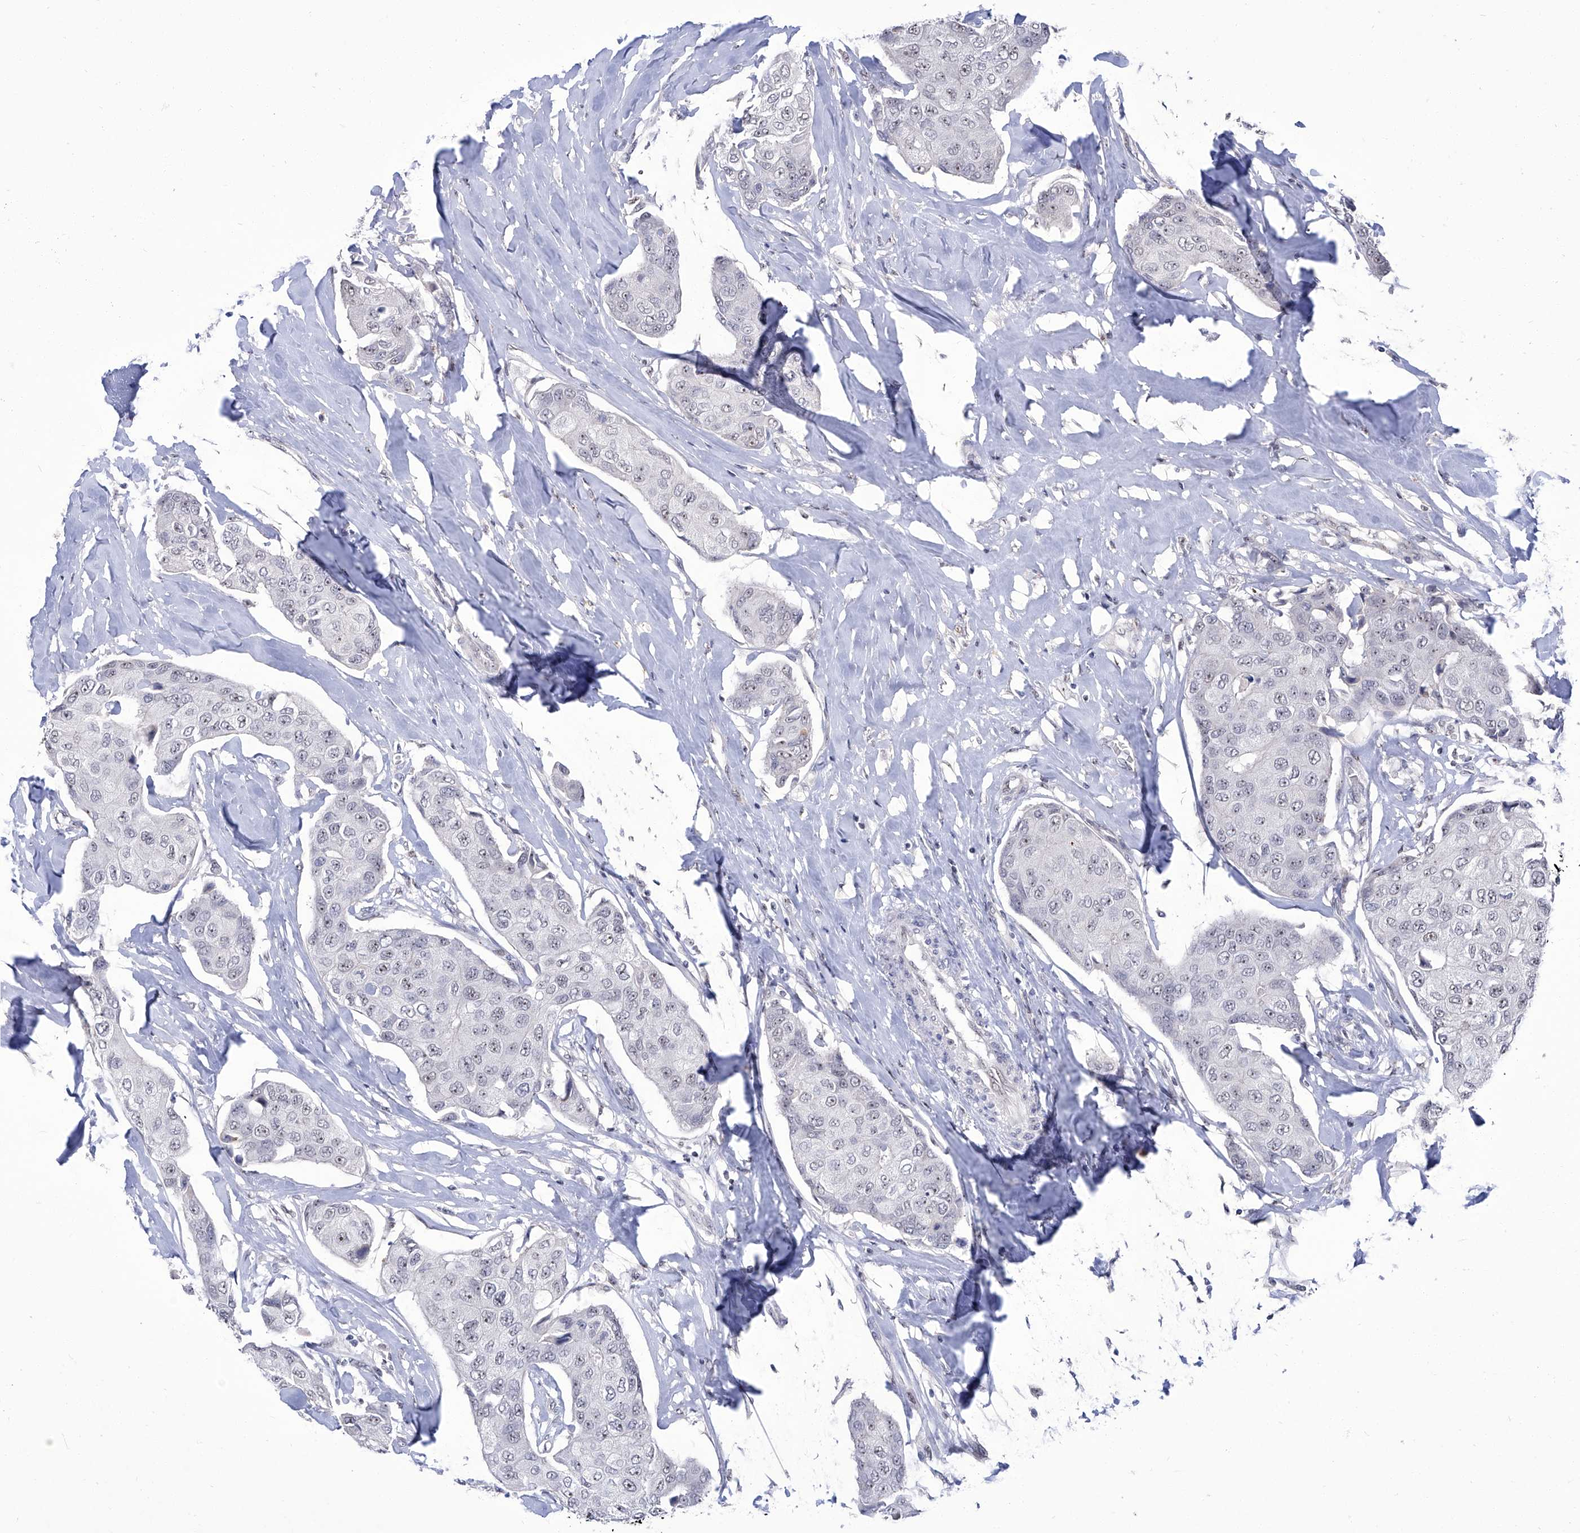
{"staining": {"intensity": "negative", "quantity": "none", "location": "none"}, "tissue": "breast cancer", "cell_type": "Tumor cells", "image_type": "cancer", "snomed": [{"axis": "morphology", "description": "Duct carcinoma"}, {"axis": "topography", "description": "Breast"}], "caption": "Immunohistochemistry of human invasive ductal carcinoma (breast) shows no expression in tumor cells.", "gene": "CMTR1", "patient": {"sex": "female", "age": 80}}